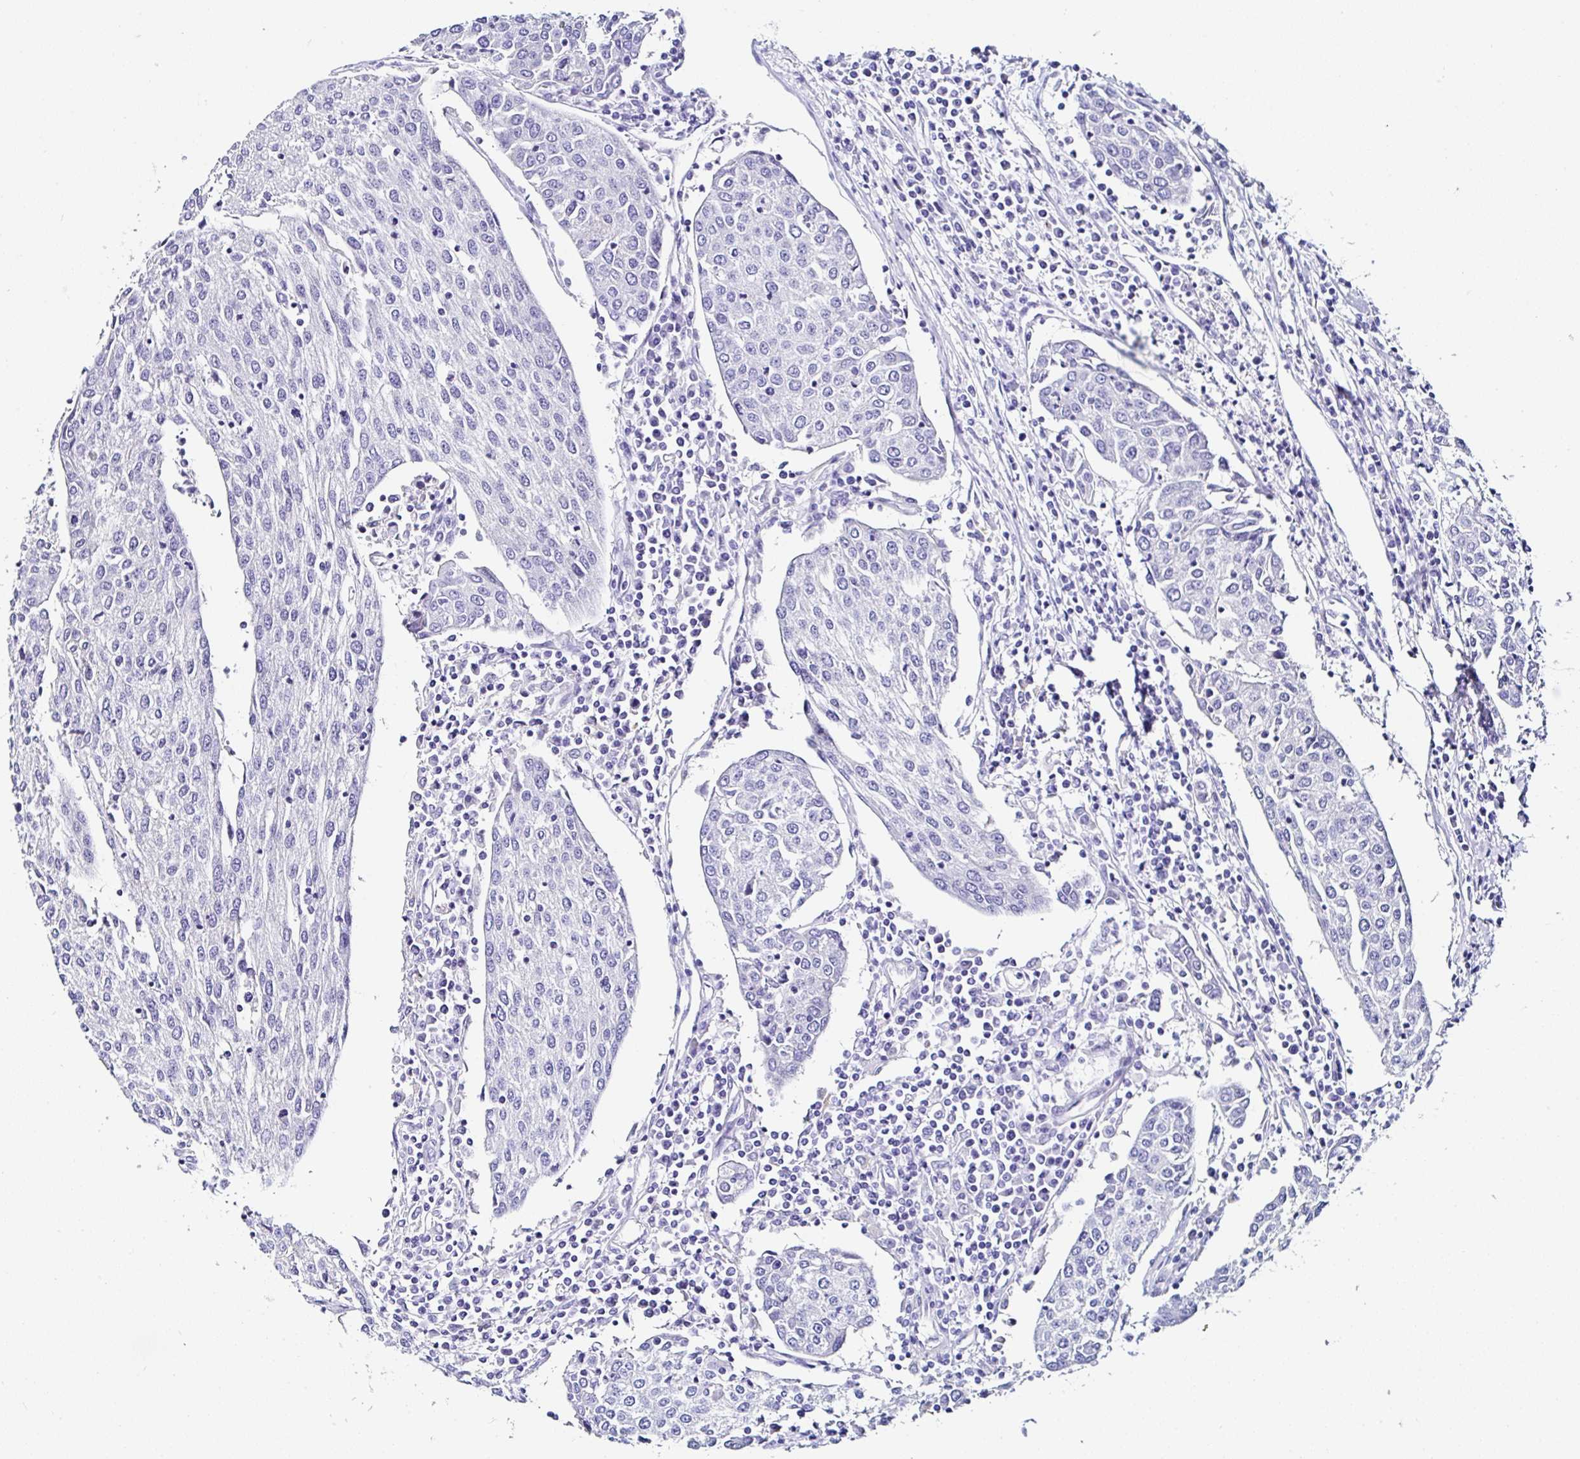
{"staining": {"intensity": "negative", "quantity": "none", "location": "none"}, "tissue": "urothelial cancer", "cell_type": "Tumor cells", "image_type": "cancer", "snomed": [{"axis": "morphology", "description": "Urothelial carcinoma, High grade"}, {"axis": "topography", "description": "Urinary bladder"}], "caption": "High magnification brightfield microscopy of urothelial cancer stained with DAB (brown) and counterstained with hematoxylin (blue): tumor cells show no significant positivity.", "gene": "TMPRSS11E", "patient": {"sex": "female", "age": 85}}